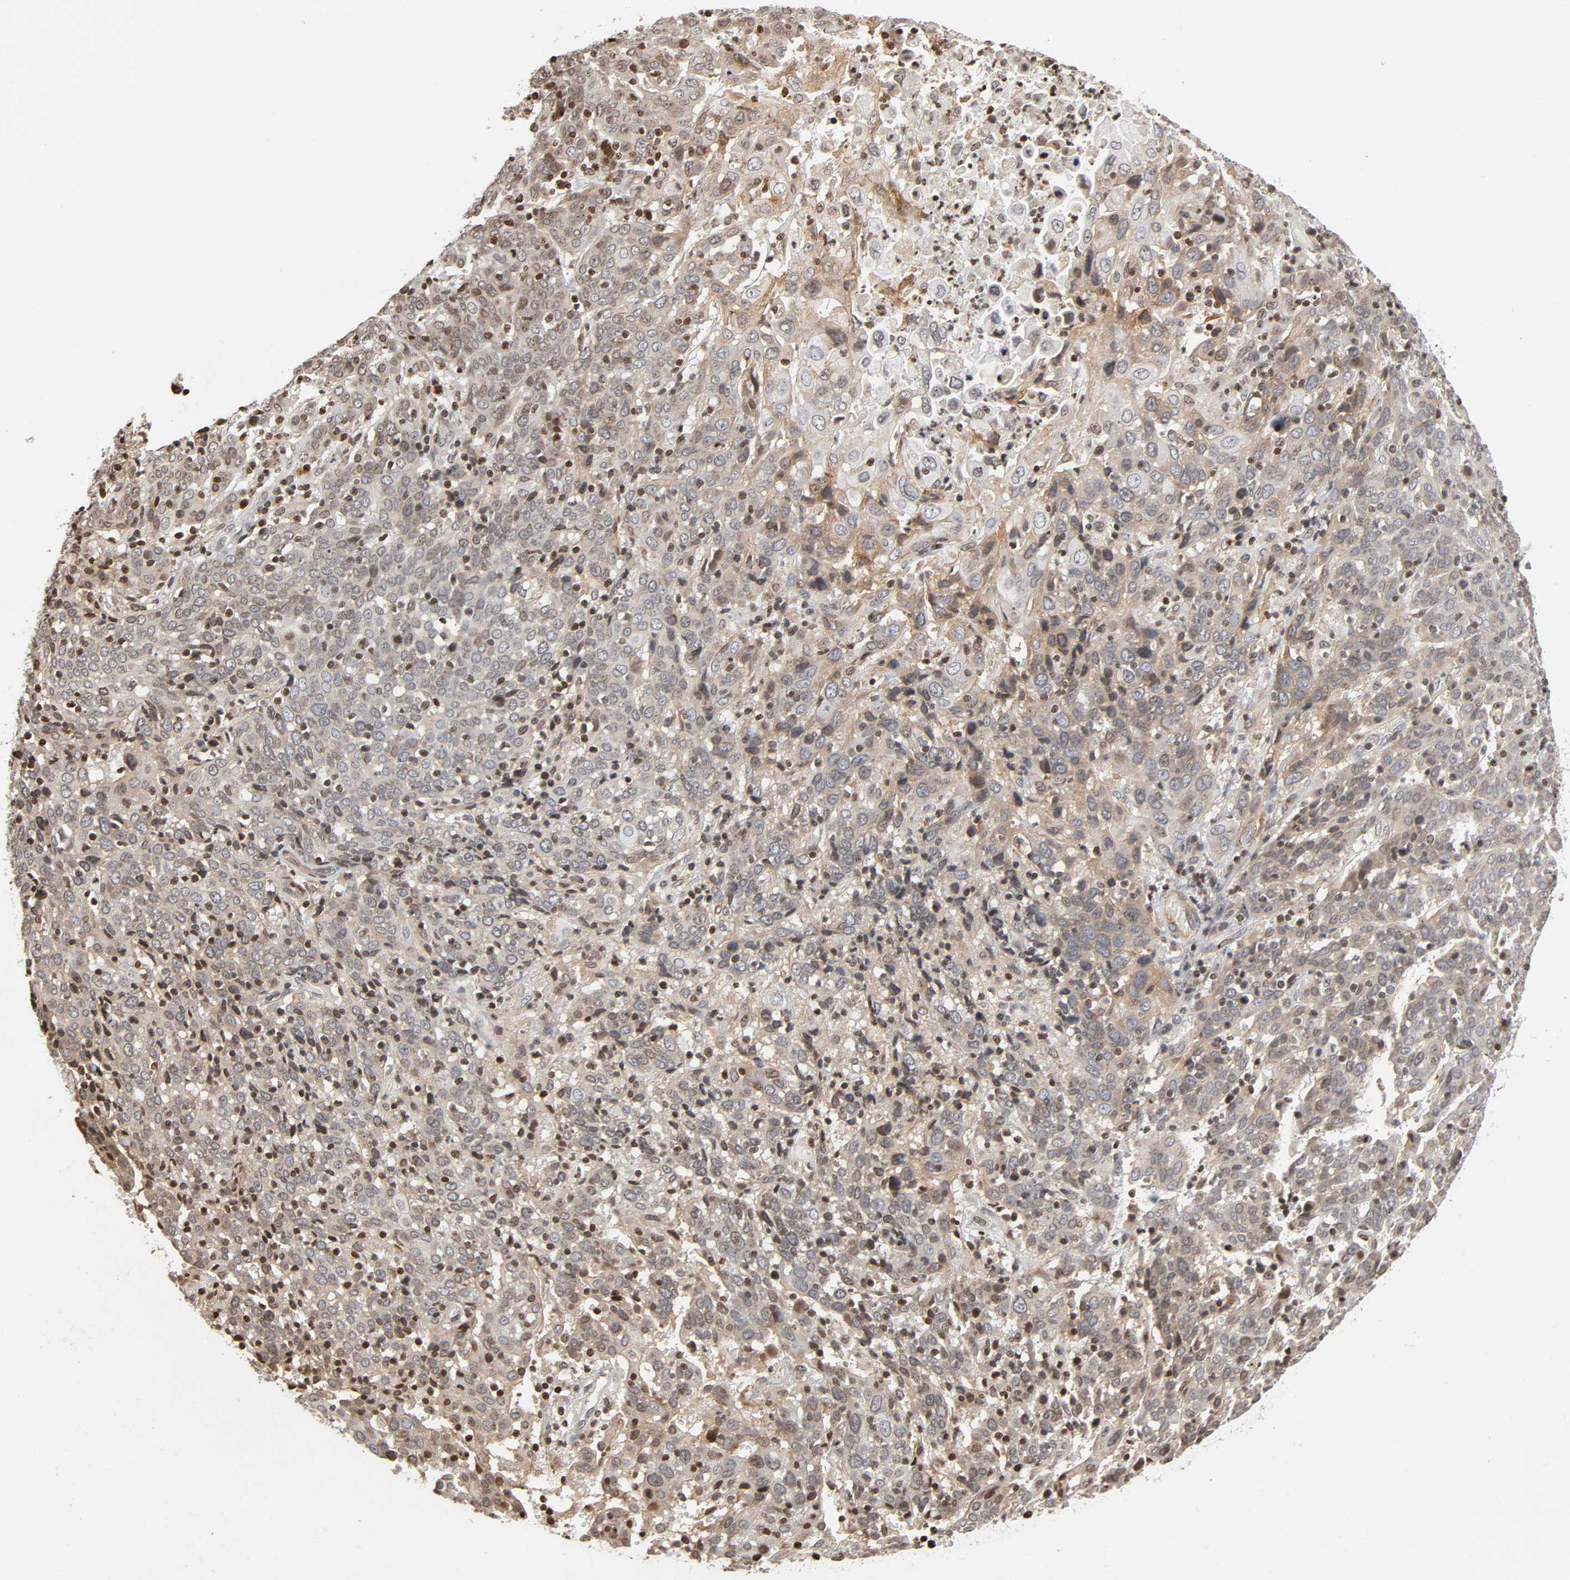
{"staining": {"intensity": "negative", "quantity": "none", "location": "none"}, "tissue": "cervical cancer", "cell_type": "Tumor cells", "image_type": "cancer", "snomed": [{"axis": "morphology", "description": "Normal tissue, NOS"}, {"axis": "morphology", "description": "Squamous cell carcinoma, NOS"}, {"axis": "topography", "description": "Cervix"}], "caption": "IHC of human cervical squamous cell carcinoma exhibits no positivity in tumor cells.", "gene": "ITGAV", "patient": {"sex": "female", "age": 67}}